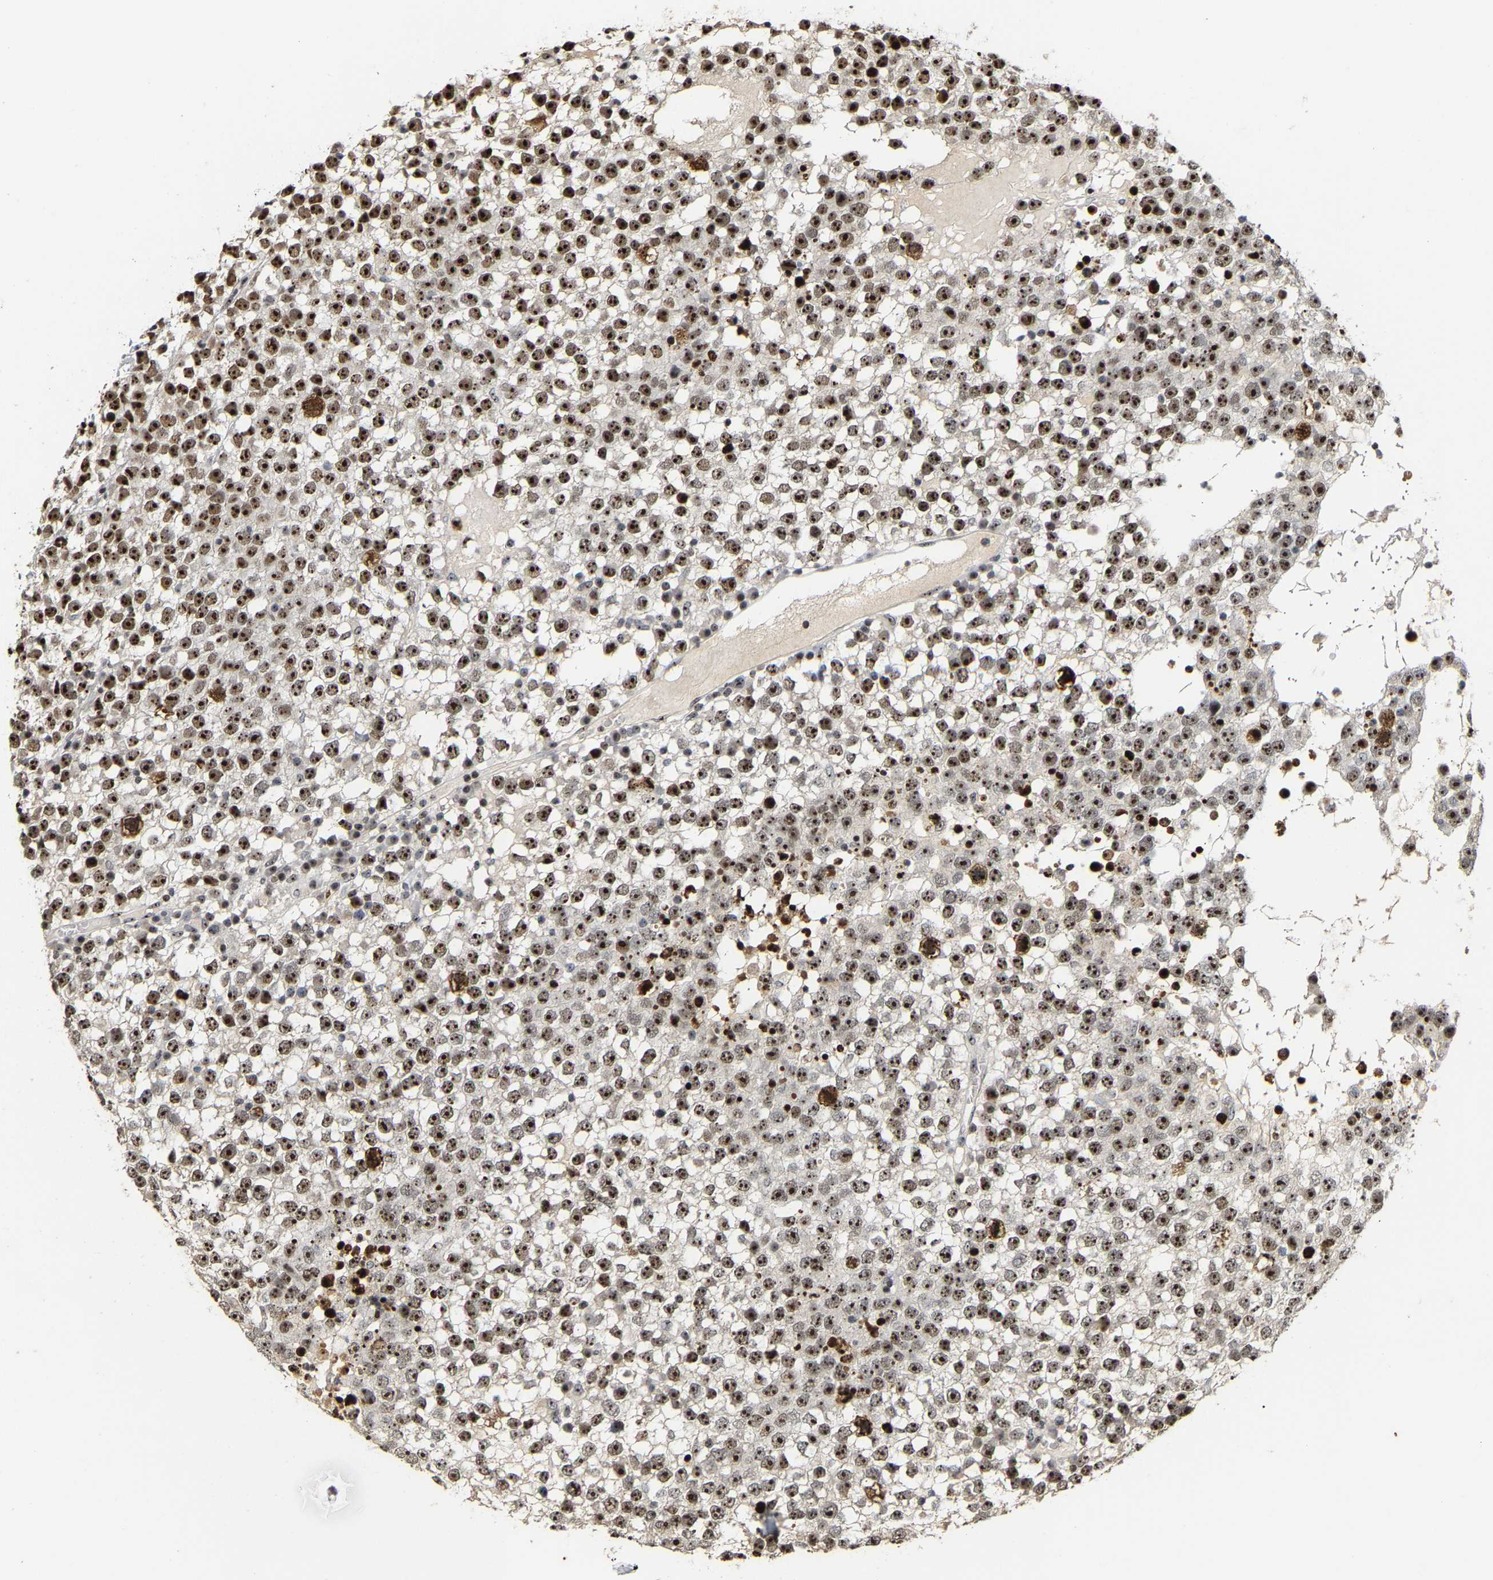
{"staining": {"intensity": "strong", "quantity": ">75%", "location": "nuclear"}, "tissue": "testis cancer", "cell_type": "Tumor cells", "image_type": "cancer", "snomed": [{"axis": "morphology", "description": "Seminoma, NOS"}, {"axis": "topography", "description": "Testis"}], "caption": "IHC staining of testis seminoma, which exhibits high levels of strong nuclear positivity in approximately >75% of tumor cells indicating strong nuclear protein staining. The staining was performed using DAB (3,3'-diaminobenzidine) (brown) for protein detection and nuclei were counterstained in hematoxylin (blue).", "gene": "NOP58", "patient": {"sex": "male", "age": 65}}